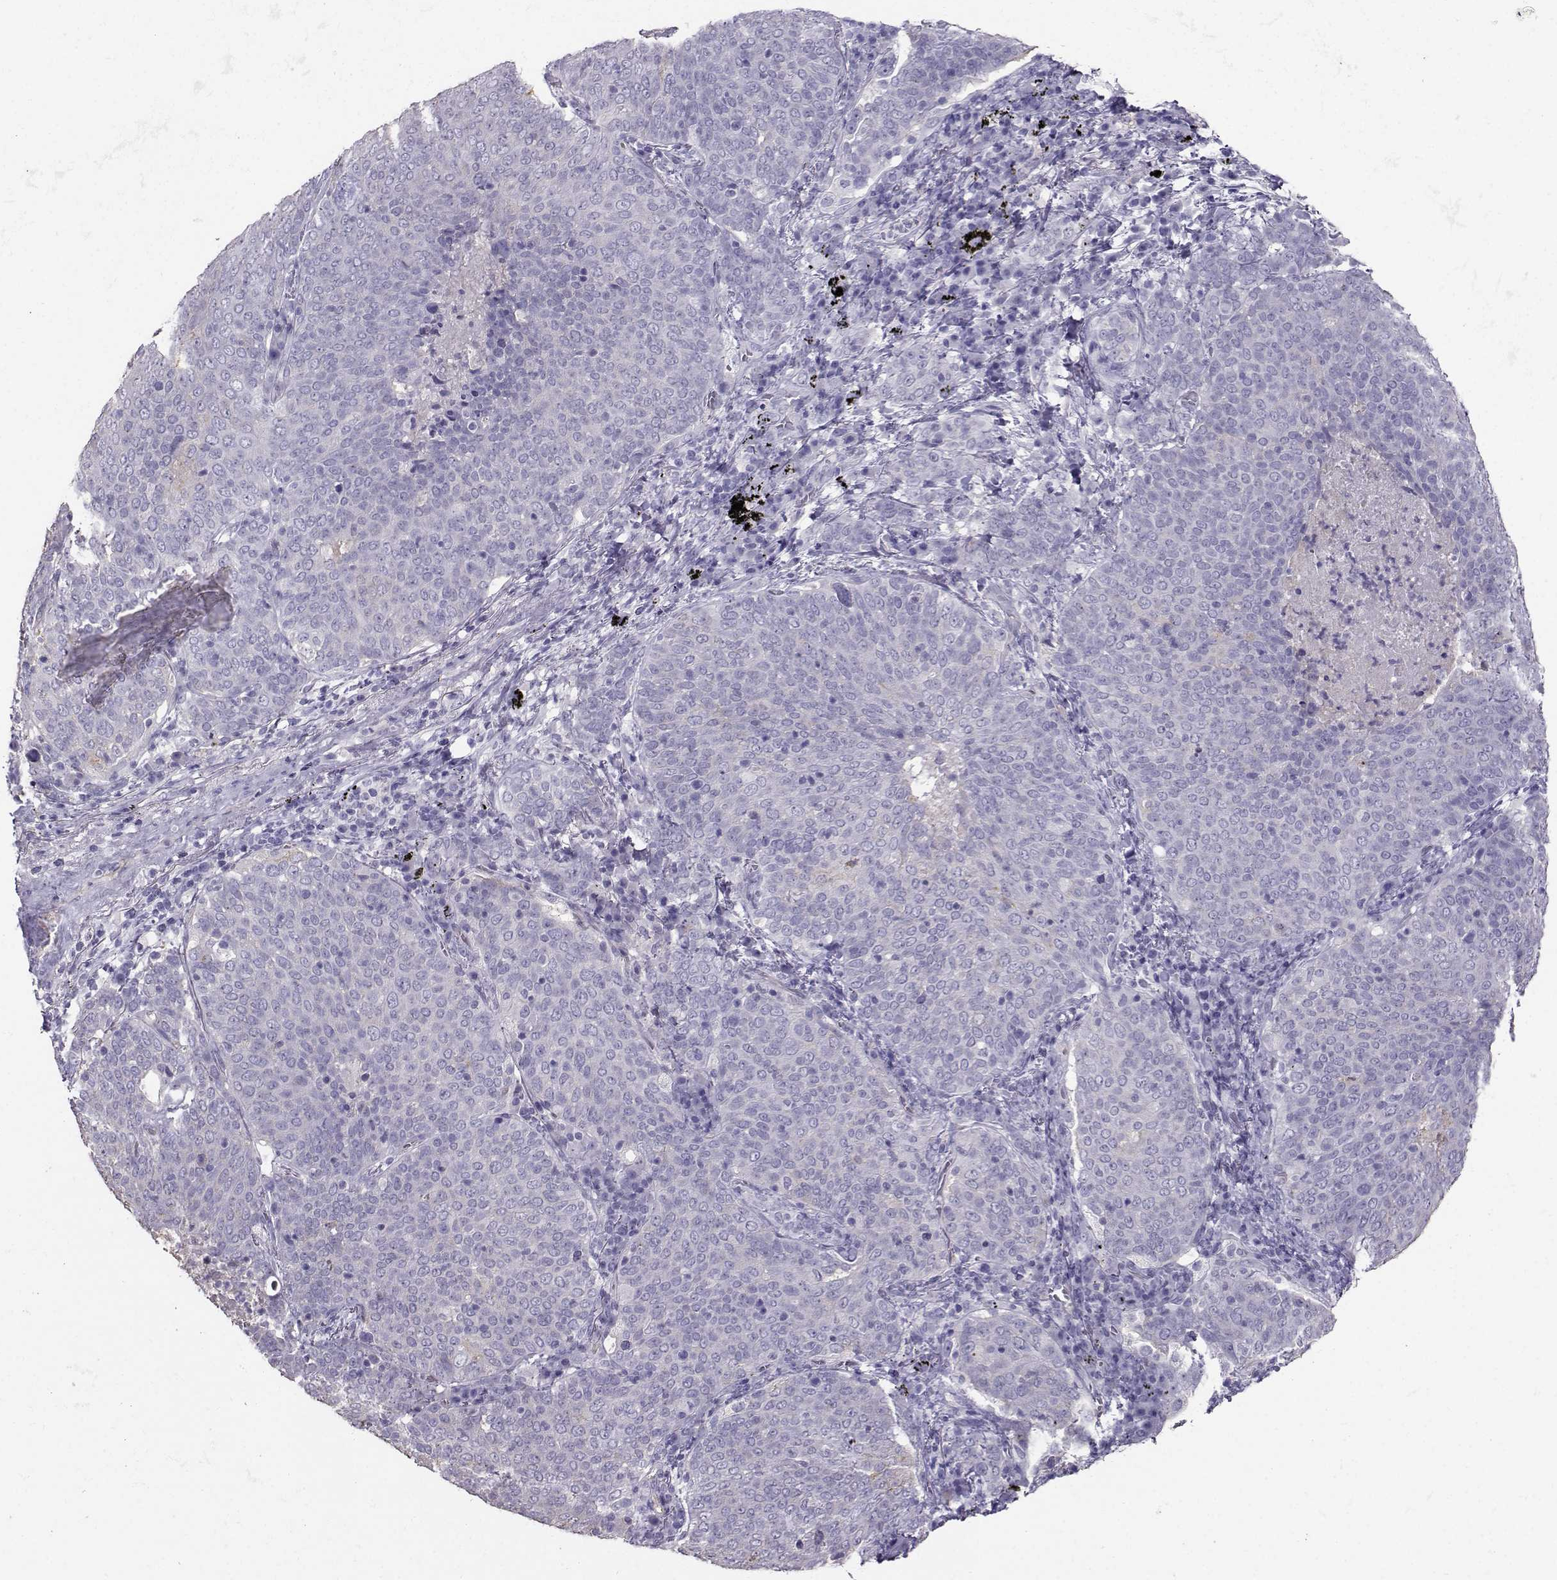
{"staining": {"intensity": "weak", "quantity": "25%-75%", "location": "cytoplasmic/membranous"}, "tissue": "lung cancer", "cell_type": "Tumor cells", "image_type": "cancer", "snomed": [{"axis": "morphology", "description": "Squamous cell carcinoma, NOS"}, {"axis": "topography", "description": "Lung"}], "caption": "DAB immunohistochemical staining of human lung cancer (squamous cell carcinoma) demonstrates weak cytoplasmic/membranous protein staining in approximately 25%-75% of tumor cells.", "gene": "CLUL1", "patient": {"sex": "male", "age": 82}}